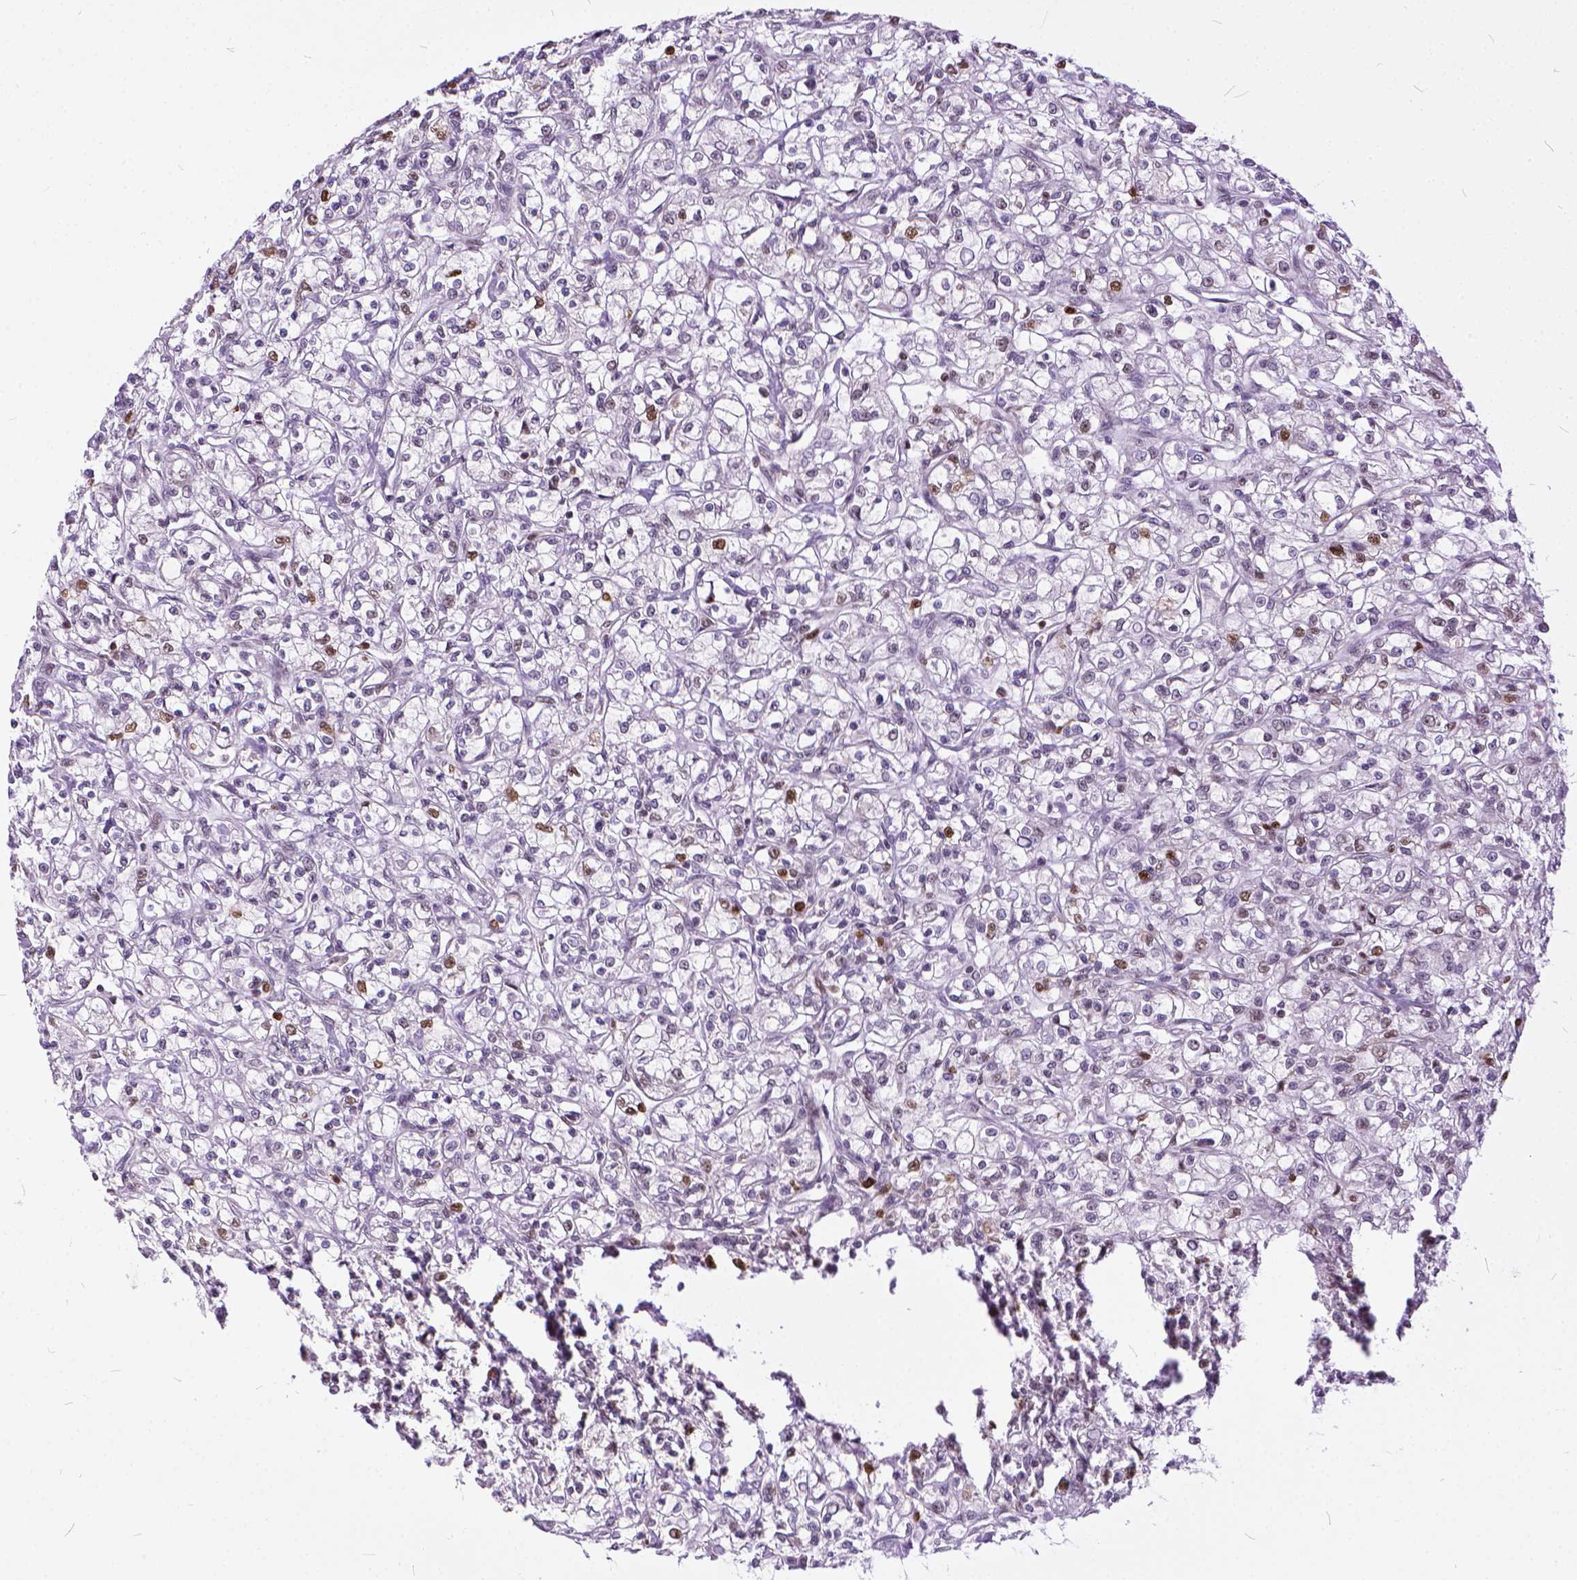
{"staining": {"intensity": "moderate", "quantity": "<25%", "location": "nuclear"}, "tissue": "renal cancer", "cell_type": "Tumor cells", "image_type": "cancer", "snomed": [{"axis": "morphology", "description": "Adenocarcinoma, NOS"}, {"axis": "topography", "description": "Kidney"}], "caption": "The micrograph exhibits staining of renal cancer, revealing moderate nuclear protein staining (brown color) within tumor cells.", "gene": "ERCC1", "patient": {"sex": "female", "age": 59}}